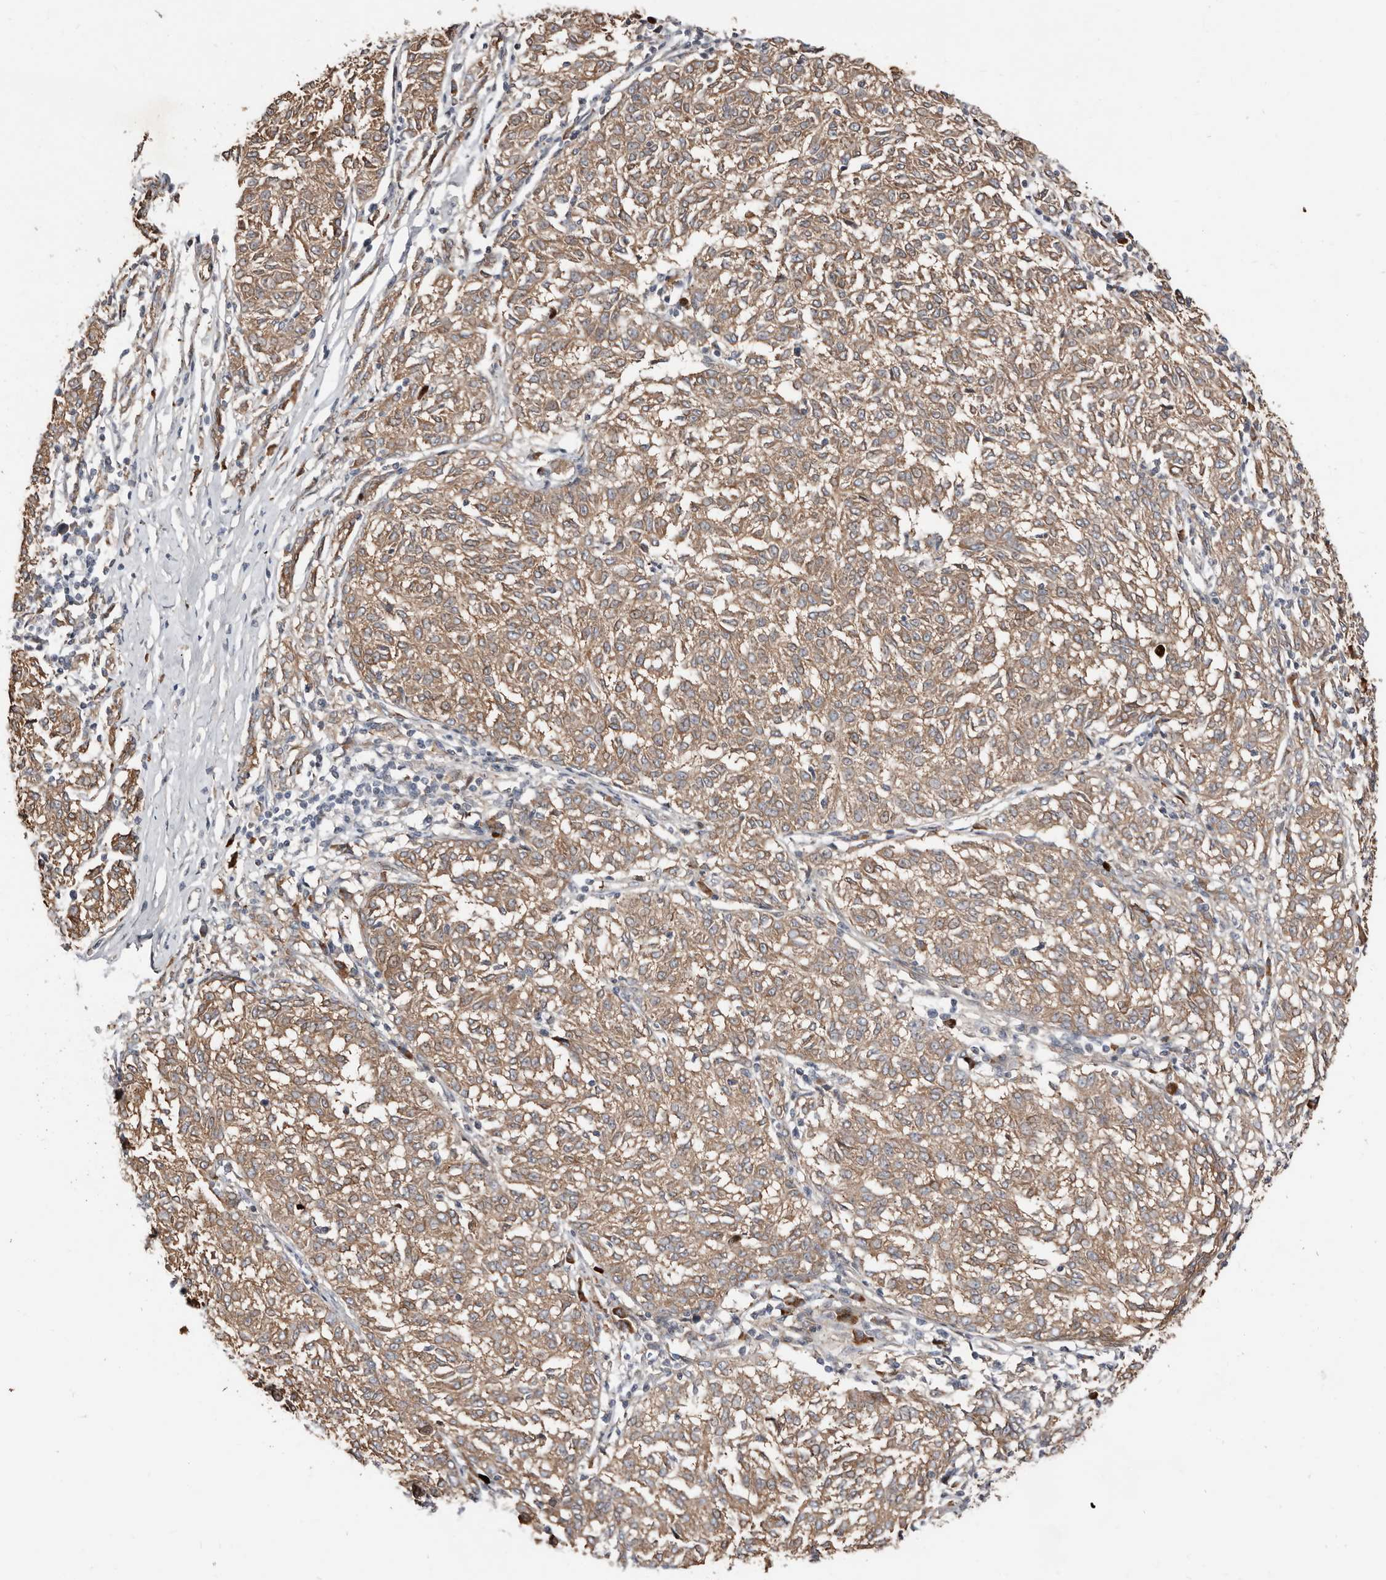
{"staining": {"intensity": "moderate", "quantity": ">75%", "location": "cytoplasmic/membranous"}, "tissue": "melanoma", "cell_type": "Tumor cells", "image_type": "cancer", "snomed": [{"axis": "morphology", "description": "Malignant melanoma, NOS"}, {"axis": "topography", "description": "Skin"}], "caption": "Human malignant melanoma stained with a brown dye reveals moderate cytoplasmic/membranous positive expression in about >75% of tumor cells.", "gene": "SMYD4", "patient": {"sex": "female", "age": 72}}